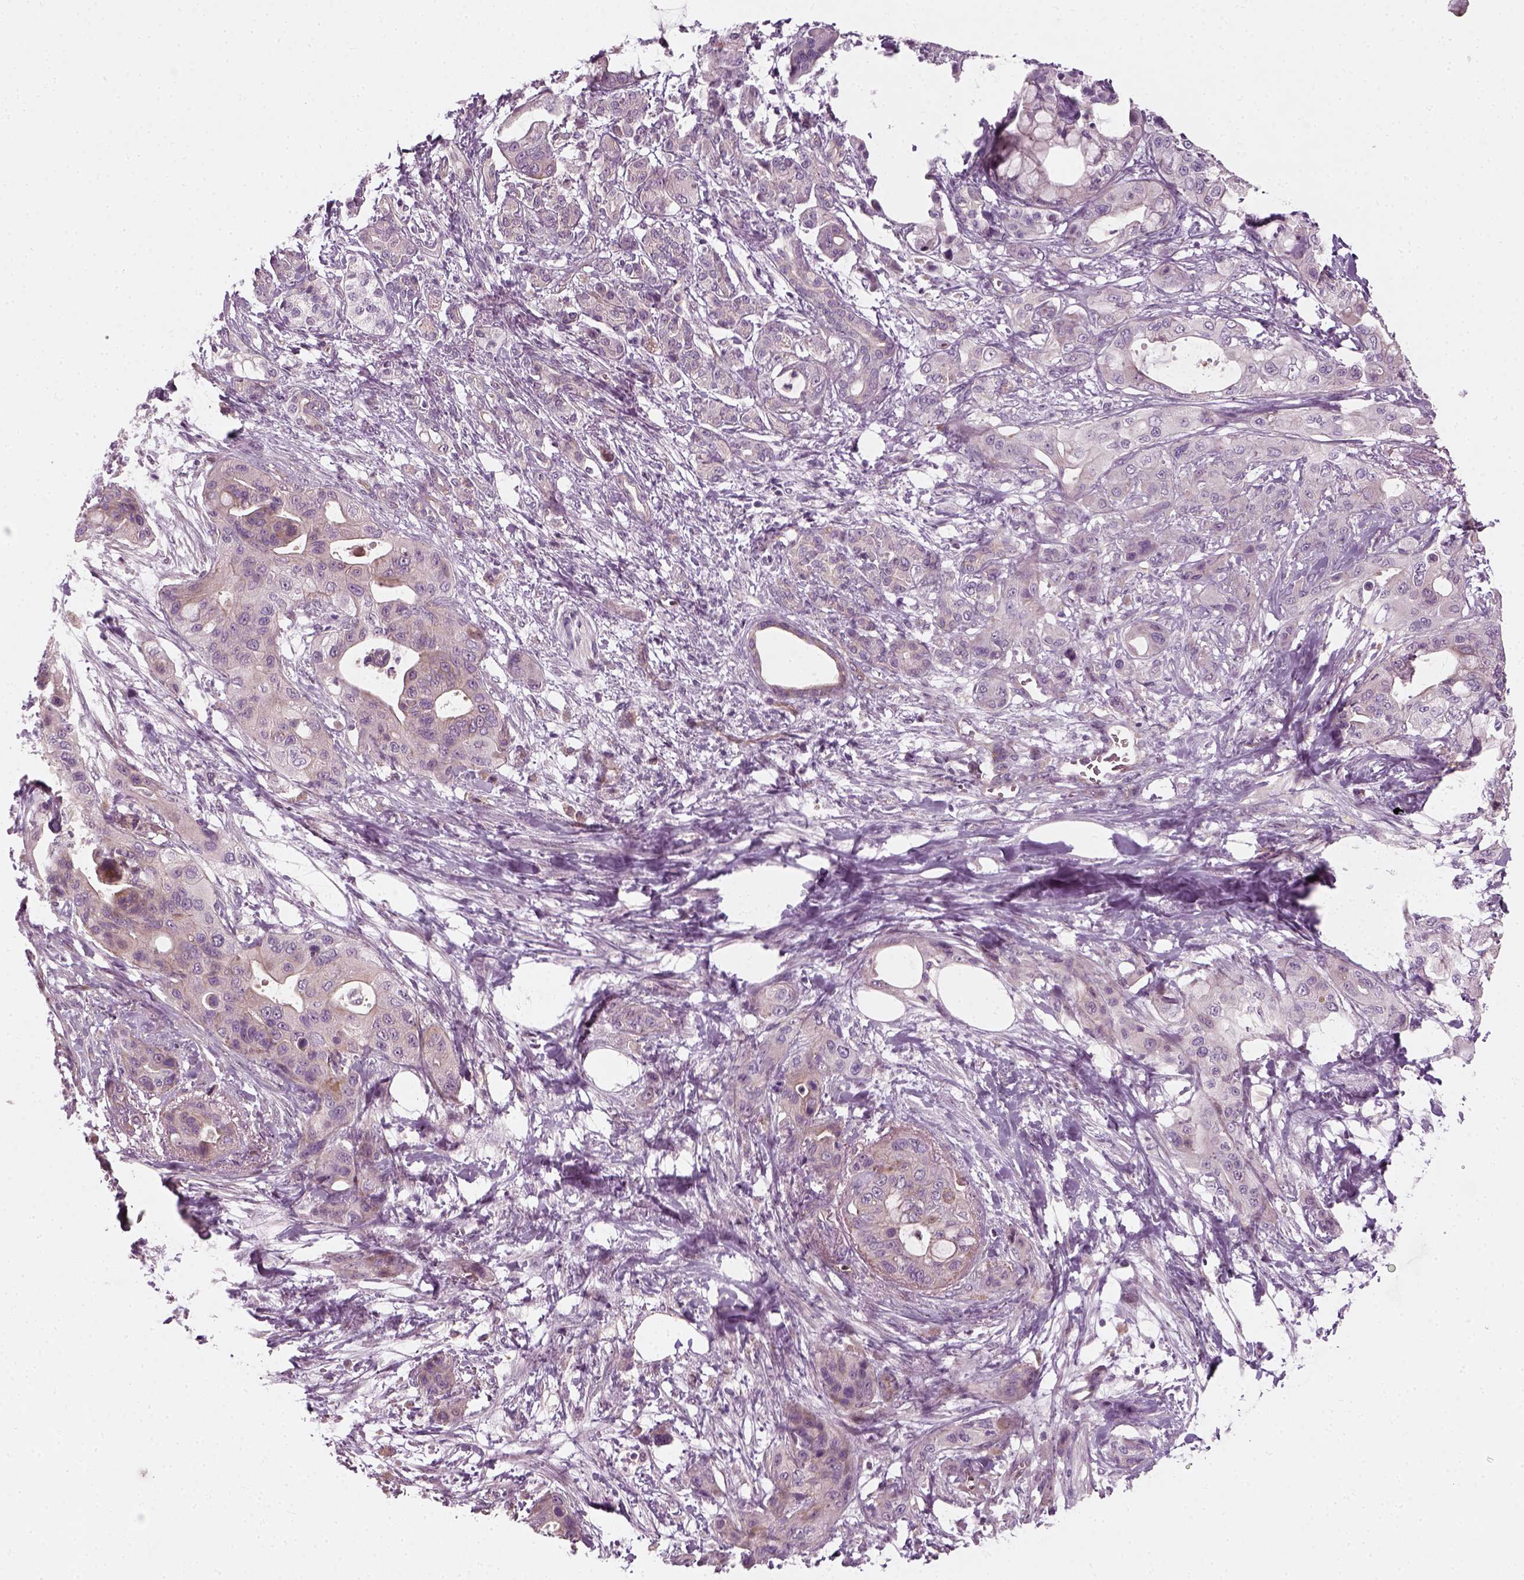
{"staining": {"intensity": "negative", "quantity": "none", "location": "none"}, "tissue": "pancreatic cancer", "cell_type": "Tumor cells", "image_type": "cancer", "snomed": [{"axis": "morphology", "description": "Adenocarcinoma, NOS"}, {"axis": "topography", "description": "Pancreas"}], "caption": "An IHC micrograph of pancreatic adenocarcinoma is shown. There is no staining in tumor cells of pancreatic adenocarcinoma.", "gene": "DNASE1L1", "patient": {"sex": "male", "age": 71}}